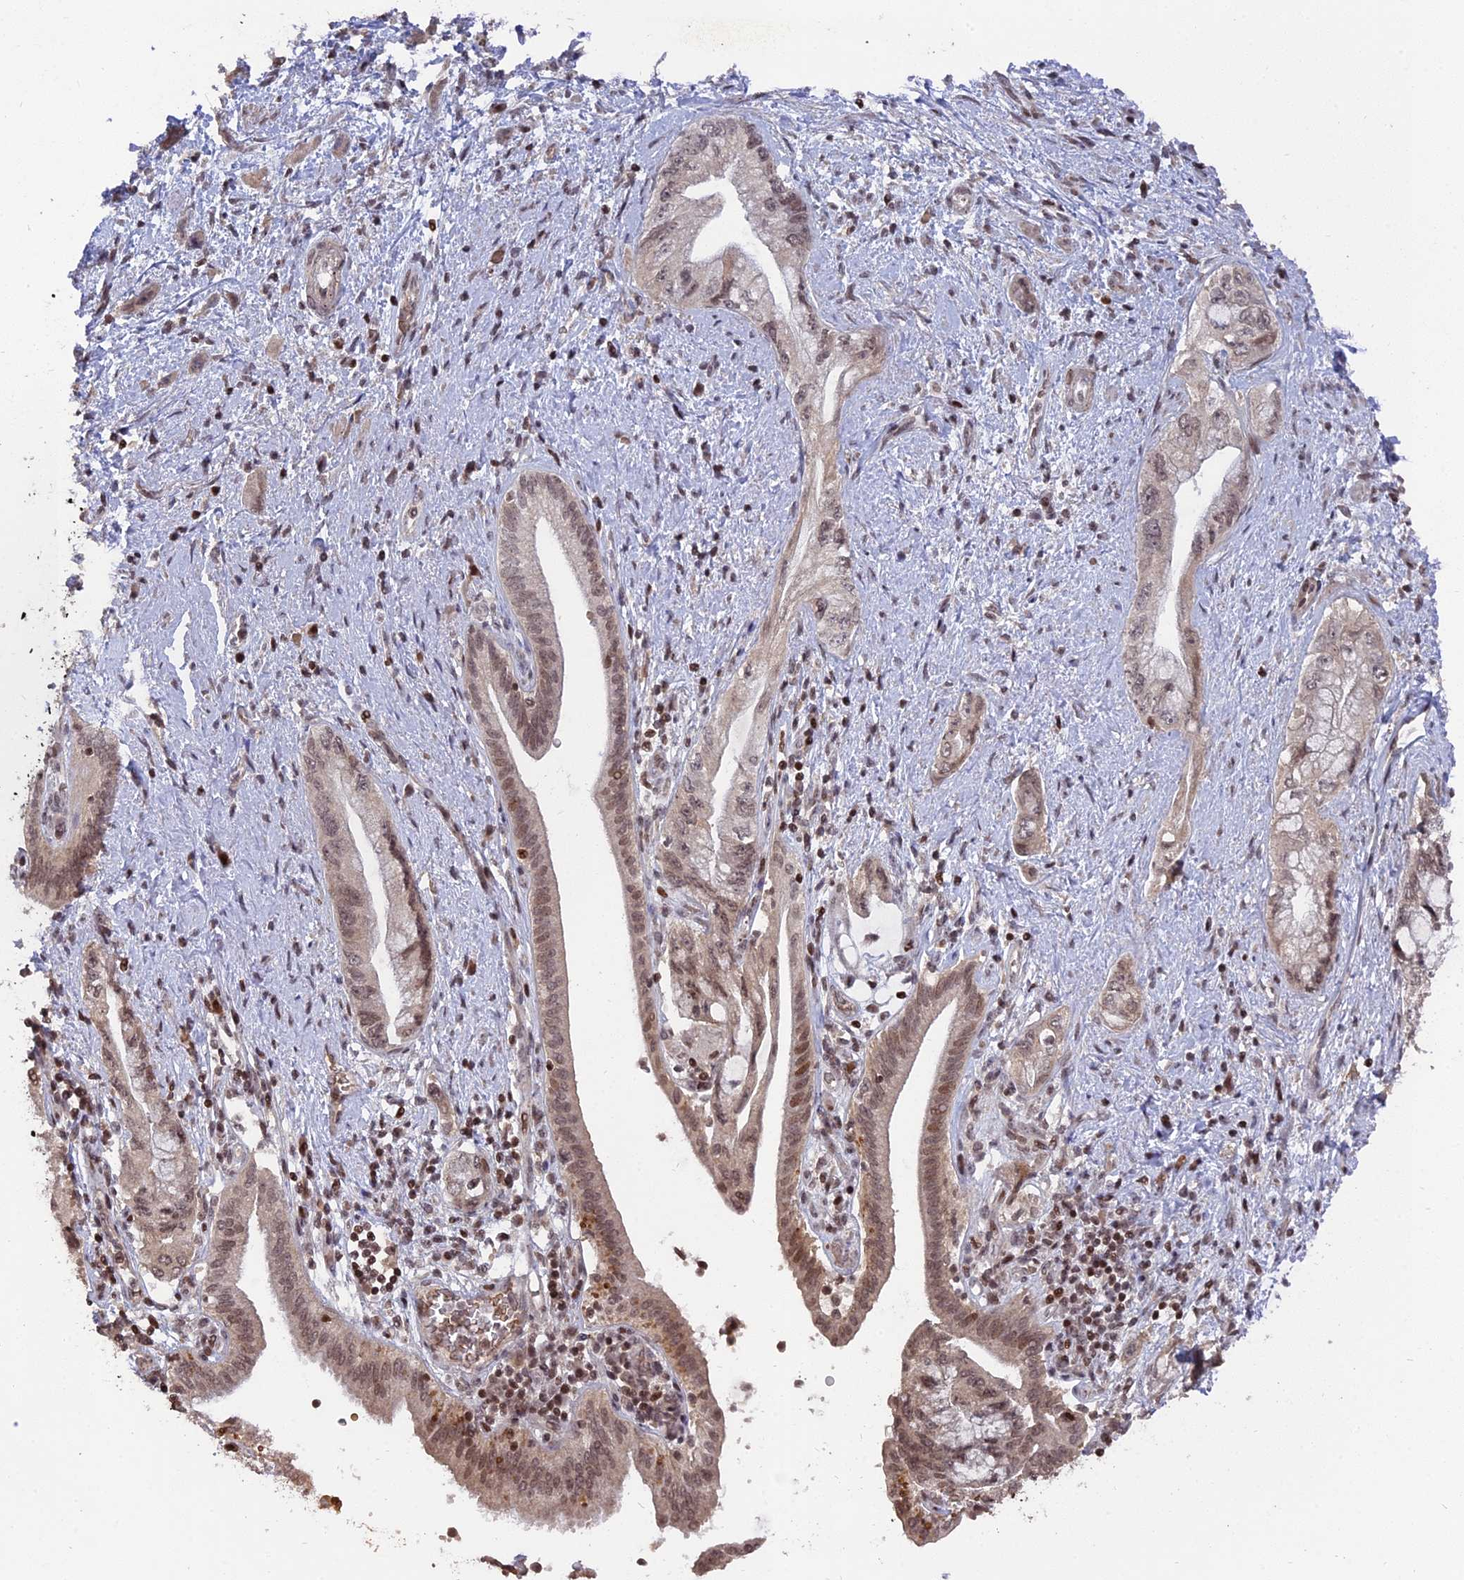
{"staining": {"intensity": "weak", "quantity": "25%-75%", "location": "nuclear"}, "tissue": "pancreatic cancer", "cell_type": "Tumor cells", "image_type": "cancer", "snomed": [{"axis": "morphology", "description": "Adenocarcinoma, NOS"}, {"axis": "topography", "description": "Pancreas"}], "caption": "This is an image of immunohistochemistry staining of pancreatic cancer (adenocarcinoma), which shows weak positivity in the nuclear of tumor cells.", "gene": "NR1H3", "patient": {"sex": "female", "age": 73}}